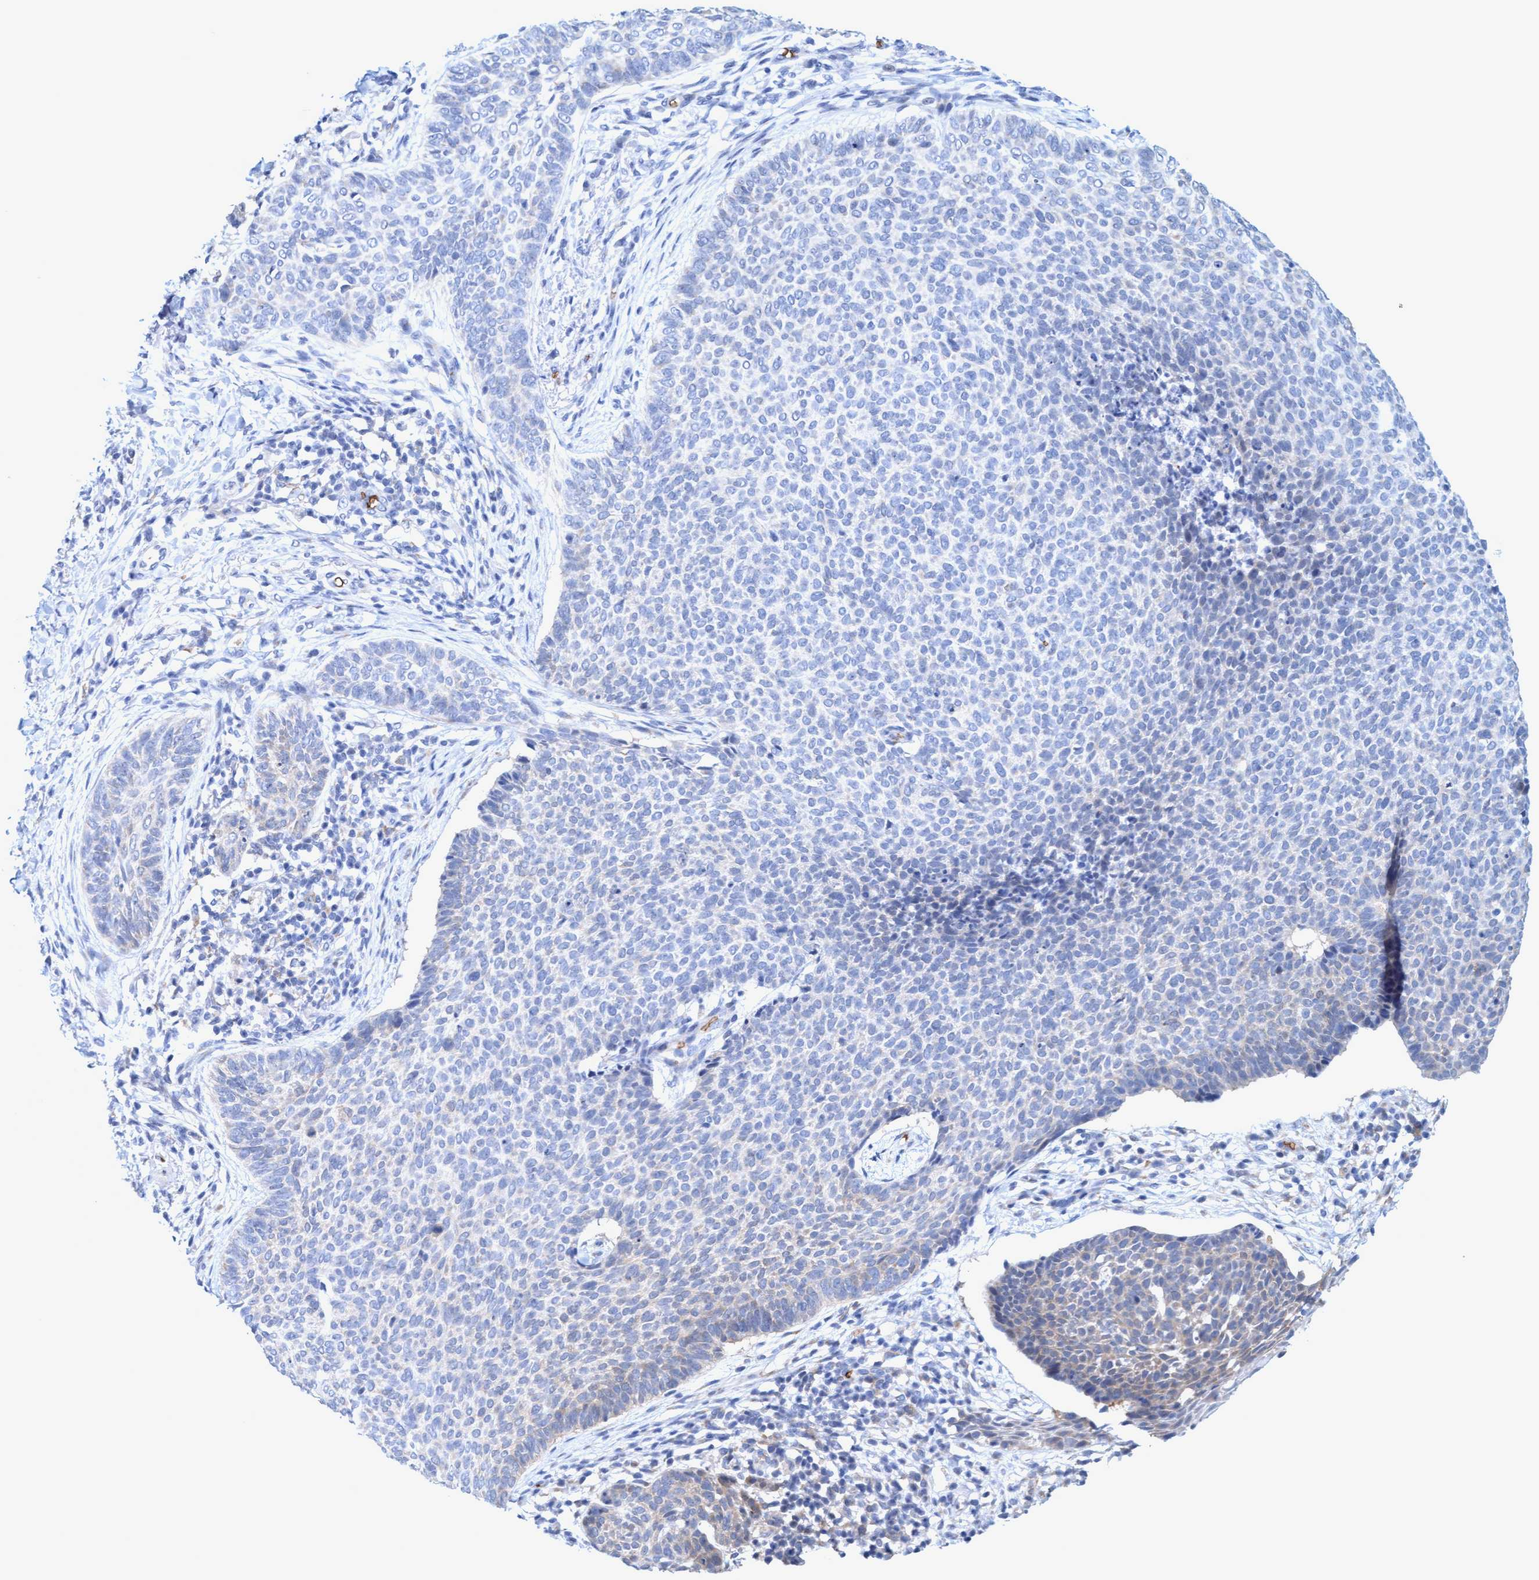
{"staining": {"intensity": "negative", "quantity": "none", "location": "none"}, "tissue": "skin cancer", "cell_type": "Tumor cells", "image_type": "cancer", "snomed": [{"axis": "morphology", "description": "Normal tissue, NOS"}, {"axis": "morphology", "description": "Basal cell carcinoma"}, {"axis": "topography", "description": "Skin"}], "caption": "A high-resolution image shows IHC staining of skin cancer, which exhibits no significant expression in tumor cells.", "gene": "SPEM2", "patient": {"sex": "male", "age": 50}}